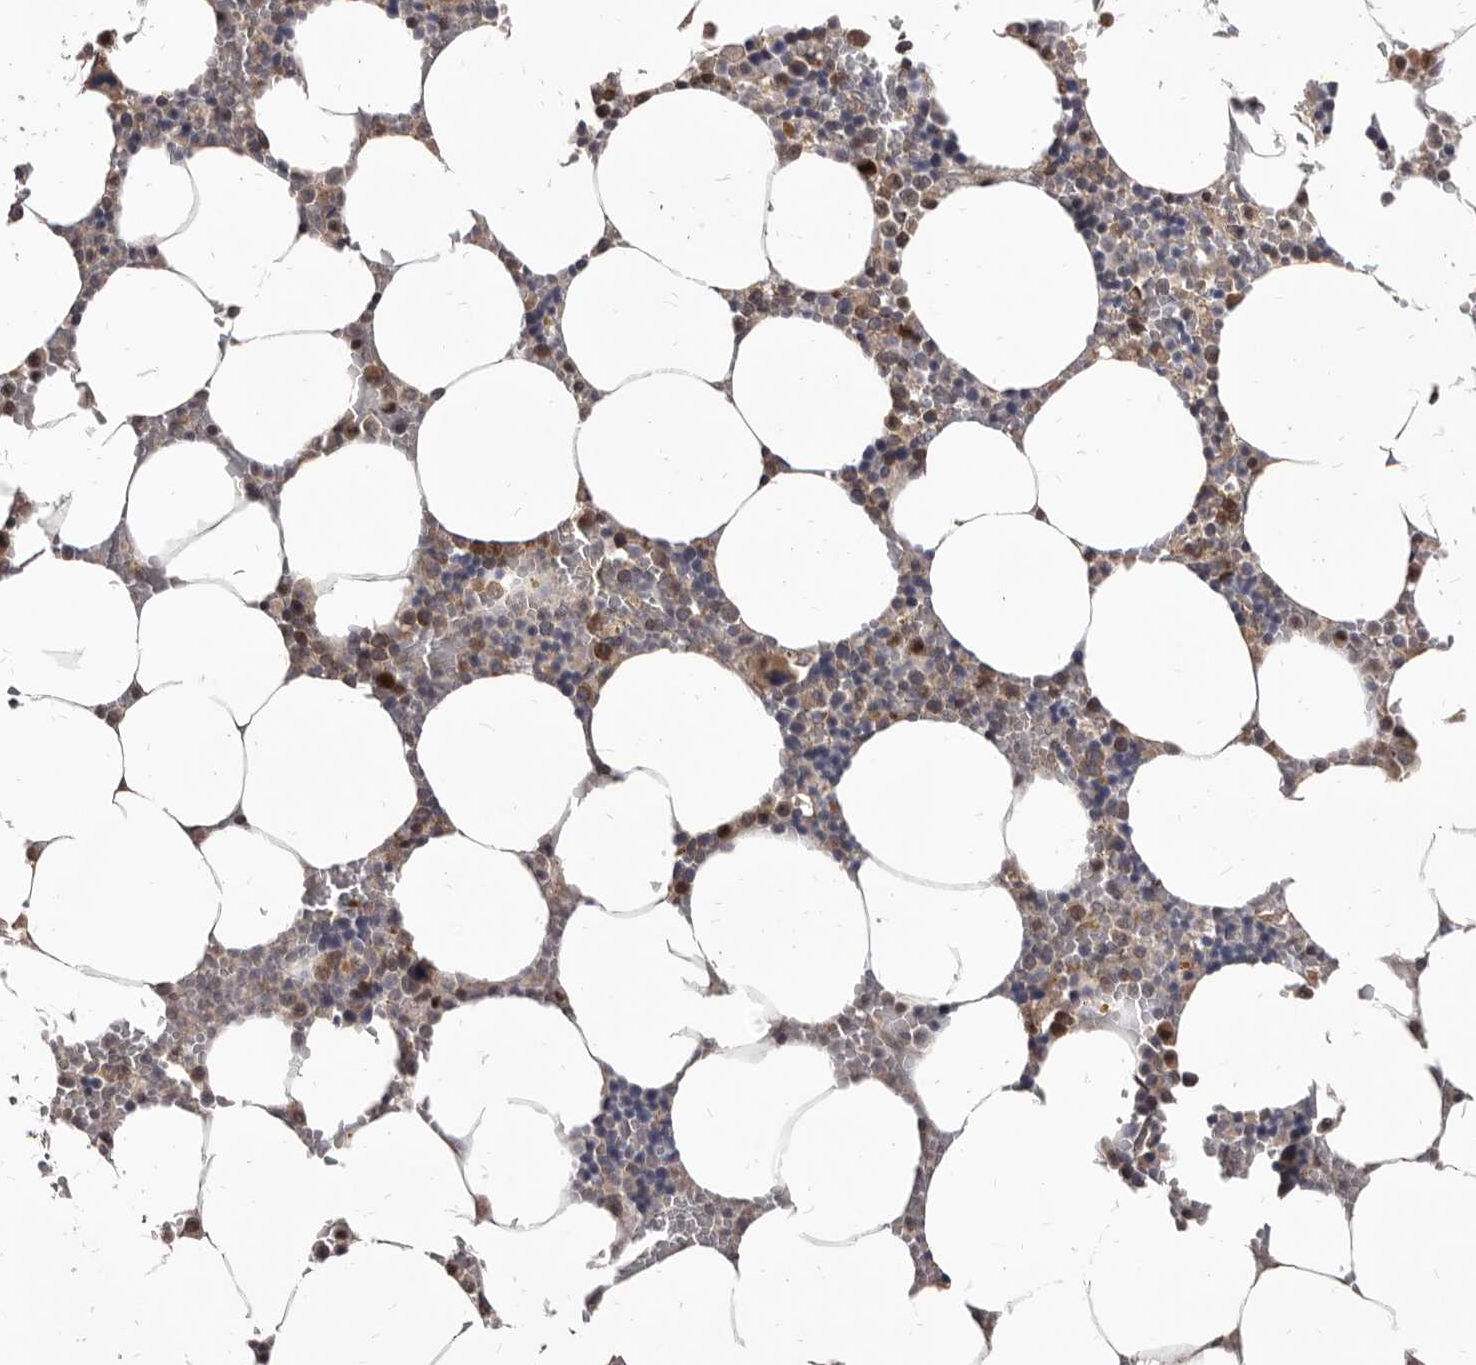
{"staining": {"intensity": "moderate", "quantity": "<25%", "location": "cytoplasmic/membranous"}, "tissue": "bone marrow", "cell_type": "Hematopoietic cells", "image_type": "normal", "snomed": [{"axis": "morphology", "description": "Normal tissue, NOS"}, {"axis": "topography", "description": "Bone marrow"}], "caption": "An image of human bone marrow stained for a protein shows moderate cytoplasmic/membranous brown staining in hematopoietic cells.", "gene": "MAP3K14", "patient": {"sex": "male", "age": 70}}